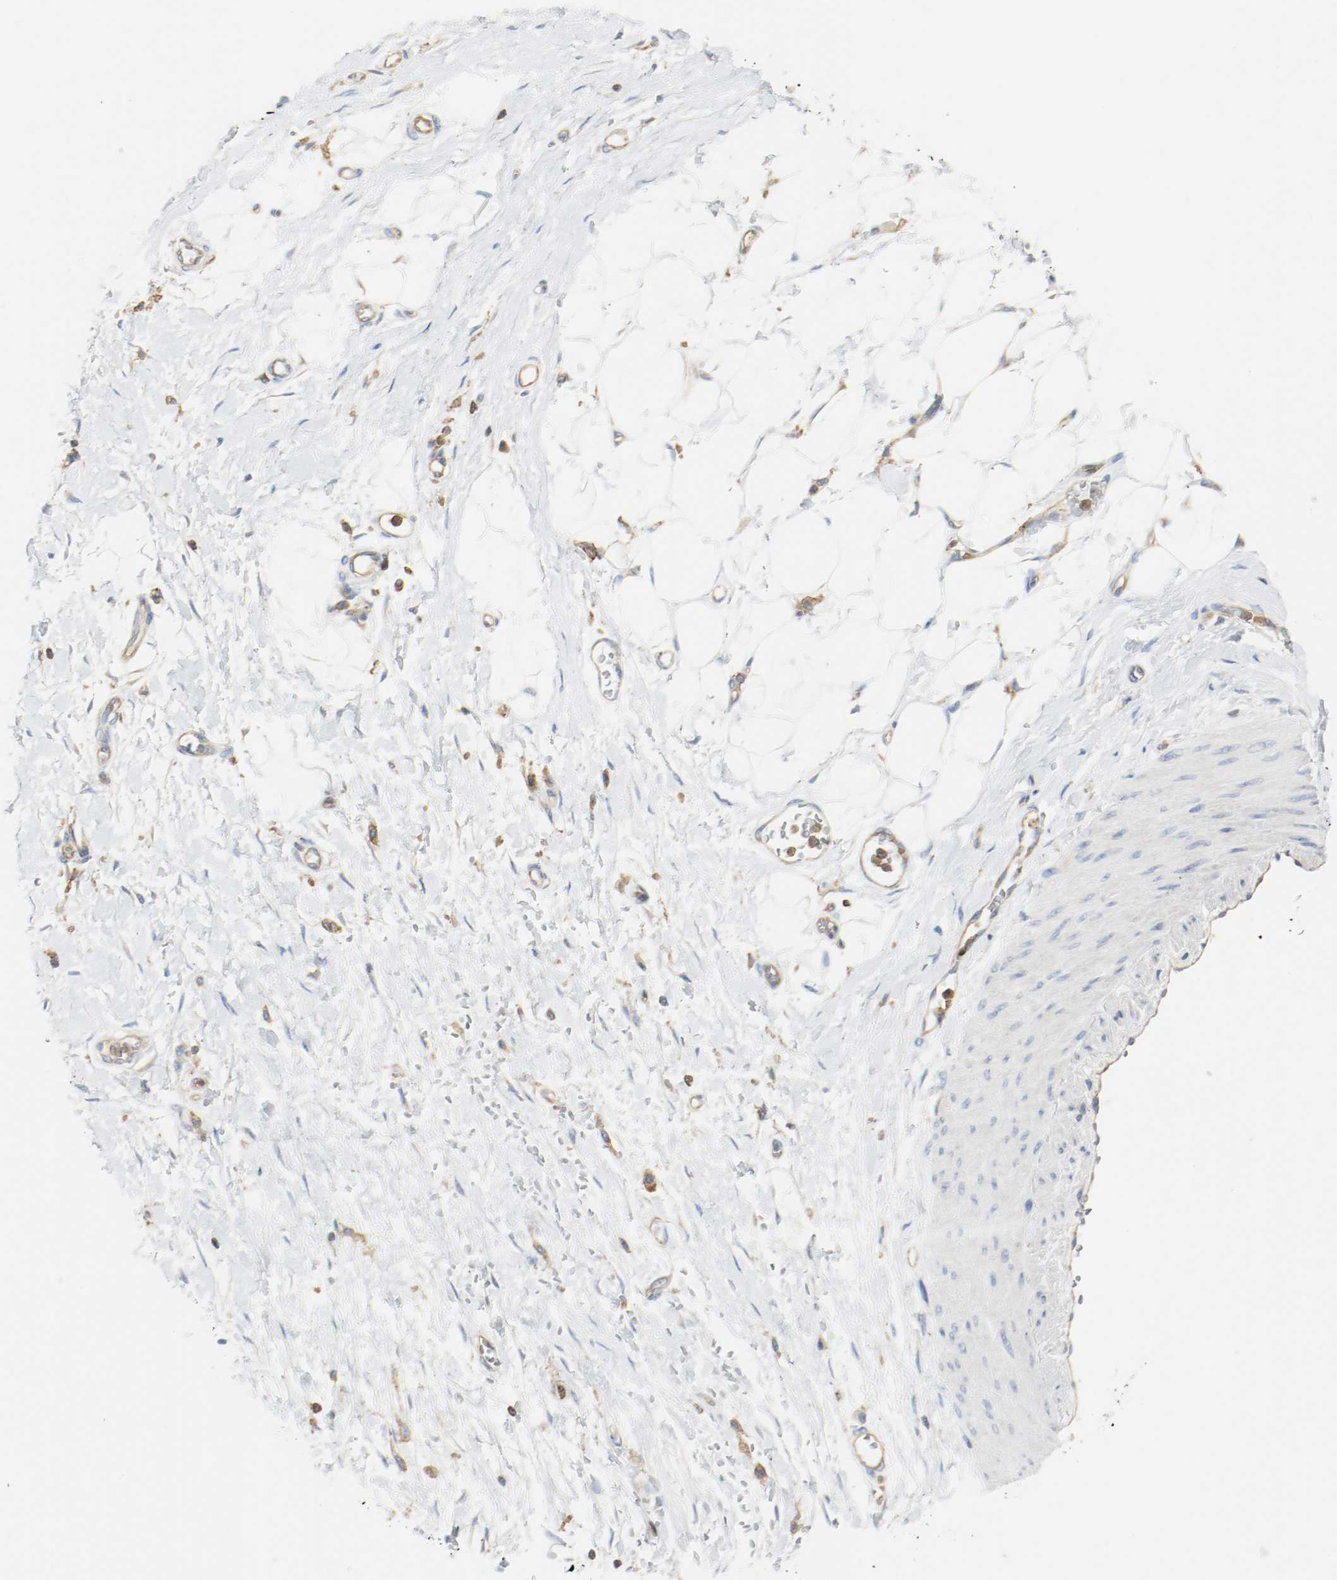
{"staining": {"intensity": "negative", "quantity": "none", "location": "none"}, "tissue": "adipose tissue", "cell_type": "Adipocytes", "image_type": "normal", "snomed": [{"axis": "morphology", "description": "Normal tissue, NOS"}, {"axis": "morphology", "description": "Urothelial carcinoma, High grade"}, {"axis": "topography", "description": "Vascular tissue"}, {"axis": "topography", "description": "Urinary bladder"}], "caption": "Immunohistochemistry (IHC) micrograph of unremarkable adipose tissue: adipose tissue stained with DAB (3,3'-diaminobenzidine) shows no significant protein expression in adipocytes. Brightfield microscopy of IHC stained with DAB (brown) and hematoxylin (blue), captured at high magnification.", "gene": "ARPC1B", "patient": {"sex": "female", "age": 56}}